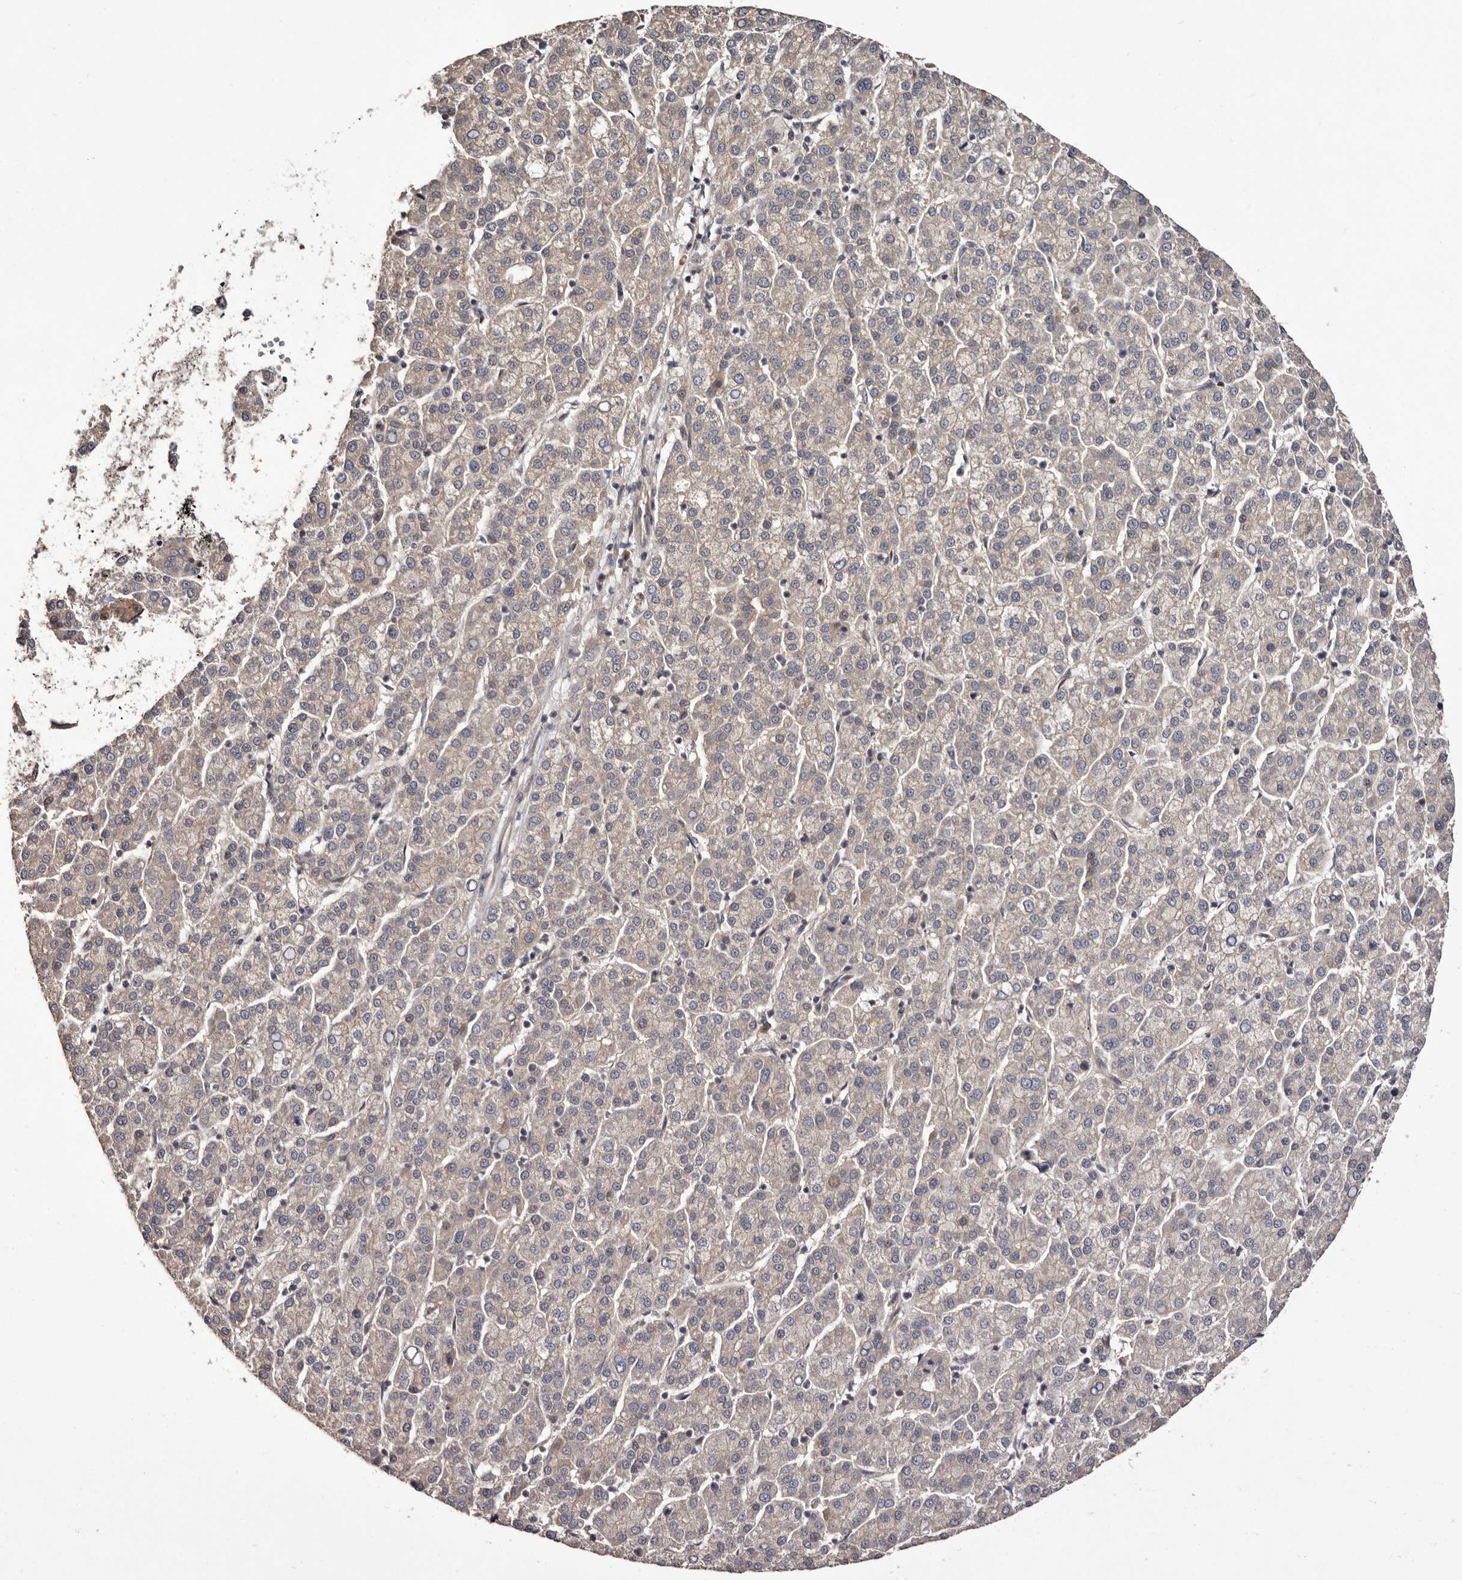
{"staining": {"intensity": "negative", "quantity": "none", "location": "none"}, "tissue": "liver cancer", "cell_type": "Tumor cells", "image_type": "cancer", "snomed": [{"axis": "morphology", "description": "Carcinoma, Hepatocellular, NOS"}, {"axis": "topography", "description": "Liver"}], "caption": "The image reveals no significant positivity in tumor cells of liver cancer (hepatocellular carcinoma).", "gene": "DOP1A", "patient": {"sex": "female", "age": 58}}